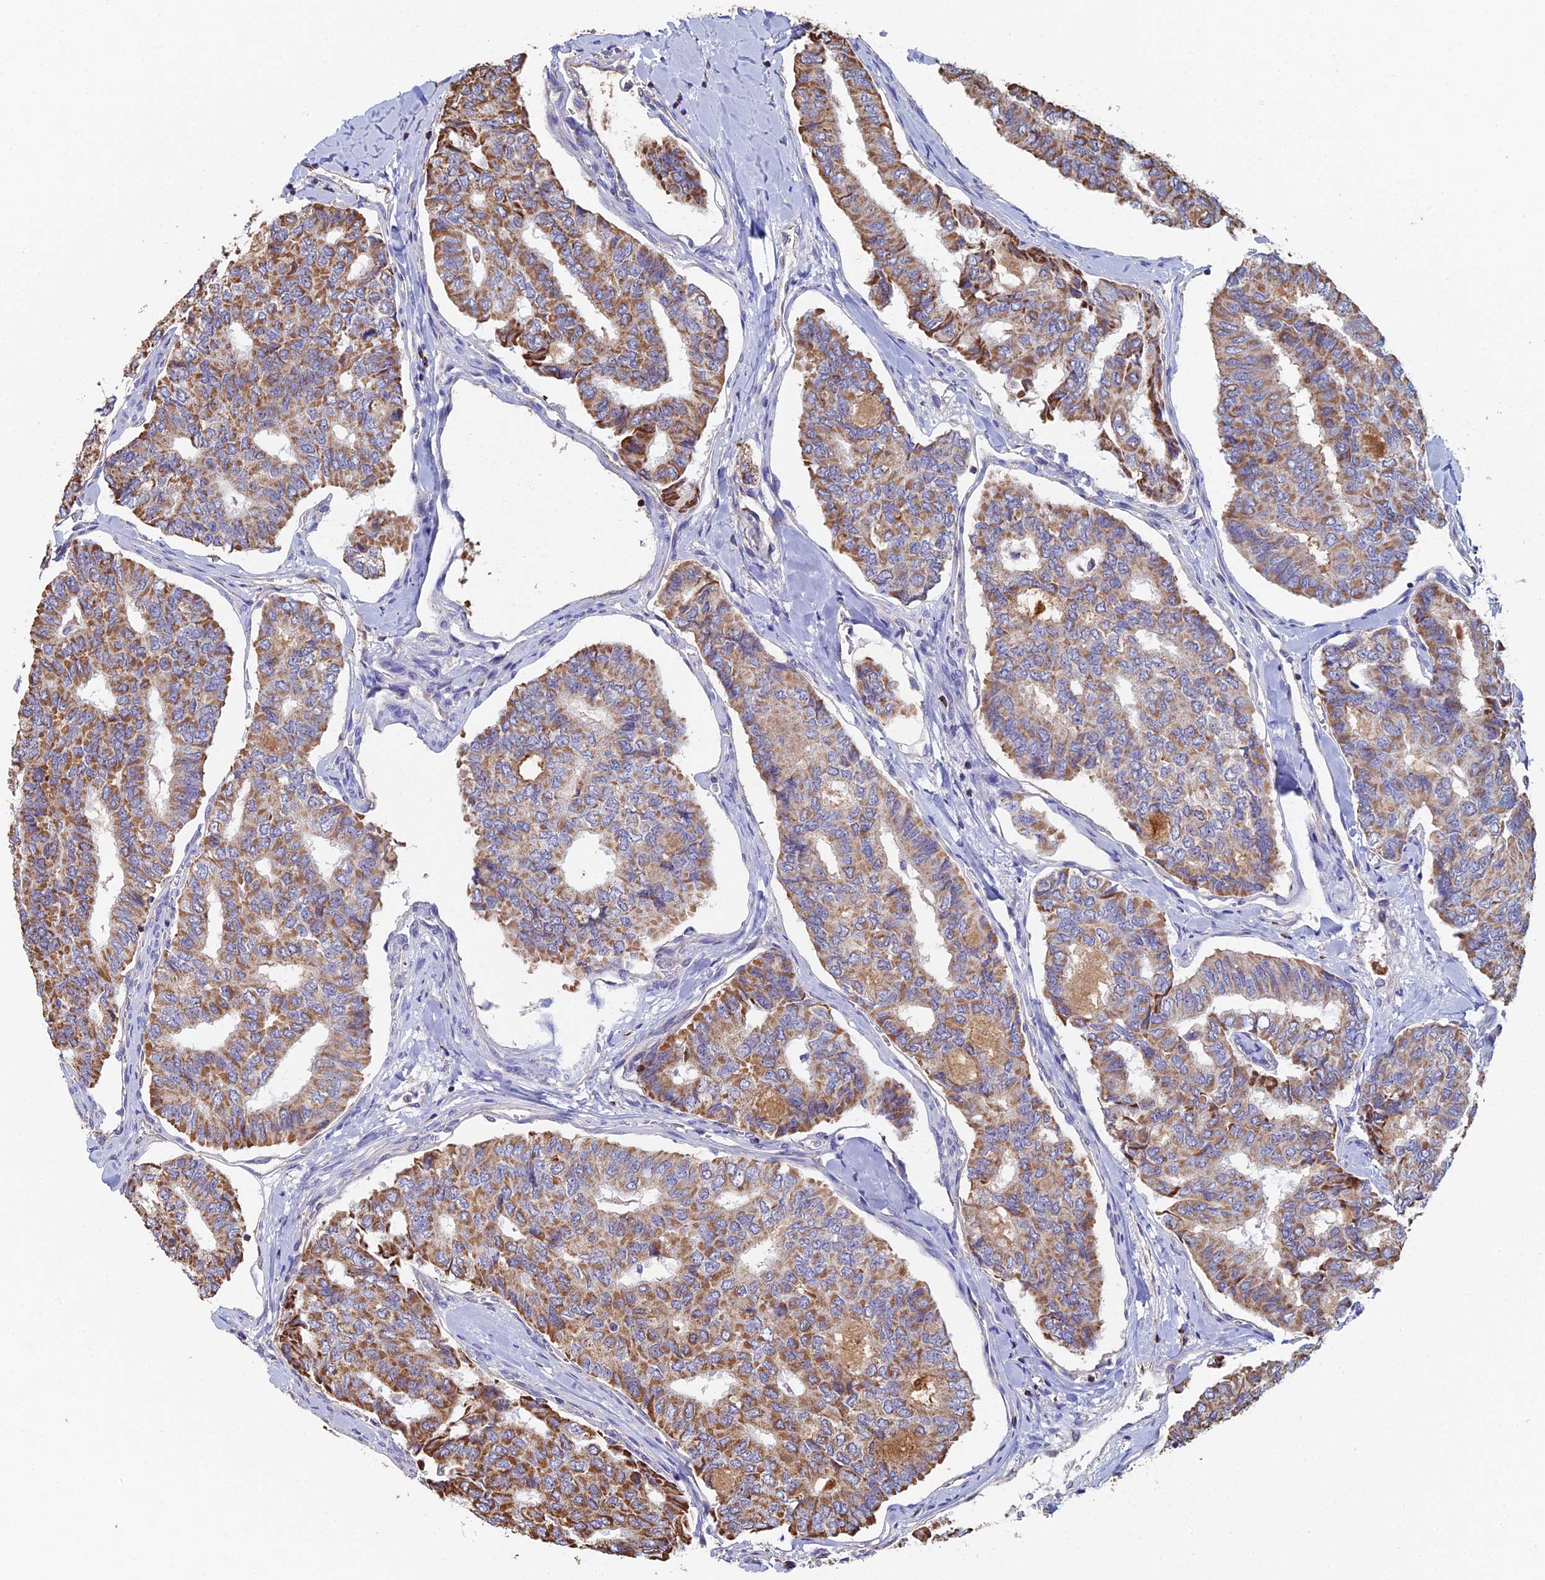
{"staining": {"intensity": "moderate", "quantity": ">75%", "location": "cytoplasmic/membranous"}, "tissue": "thyroid cancer", "cell_type": "Tumor cells", "image_type": "cancer", "snomed": [{"axis": "morphology", "description": "Papillary adenocarcinoma, NOS"}, {"axis": "topography", "description": "Thyroid gland"}], "caption": "A photomicrograph showing moderate cytoplasmic/membranous expression in approximately >75% of tumor cells in thyroid cancer, as visualized by brown immunohistochemical staining.", "gene": "SPOCK2", "patient": {"sex": "female", "age": 35}}